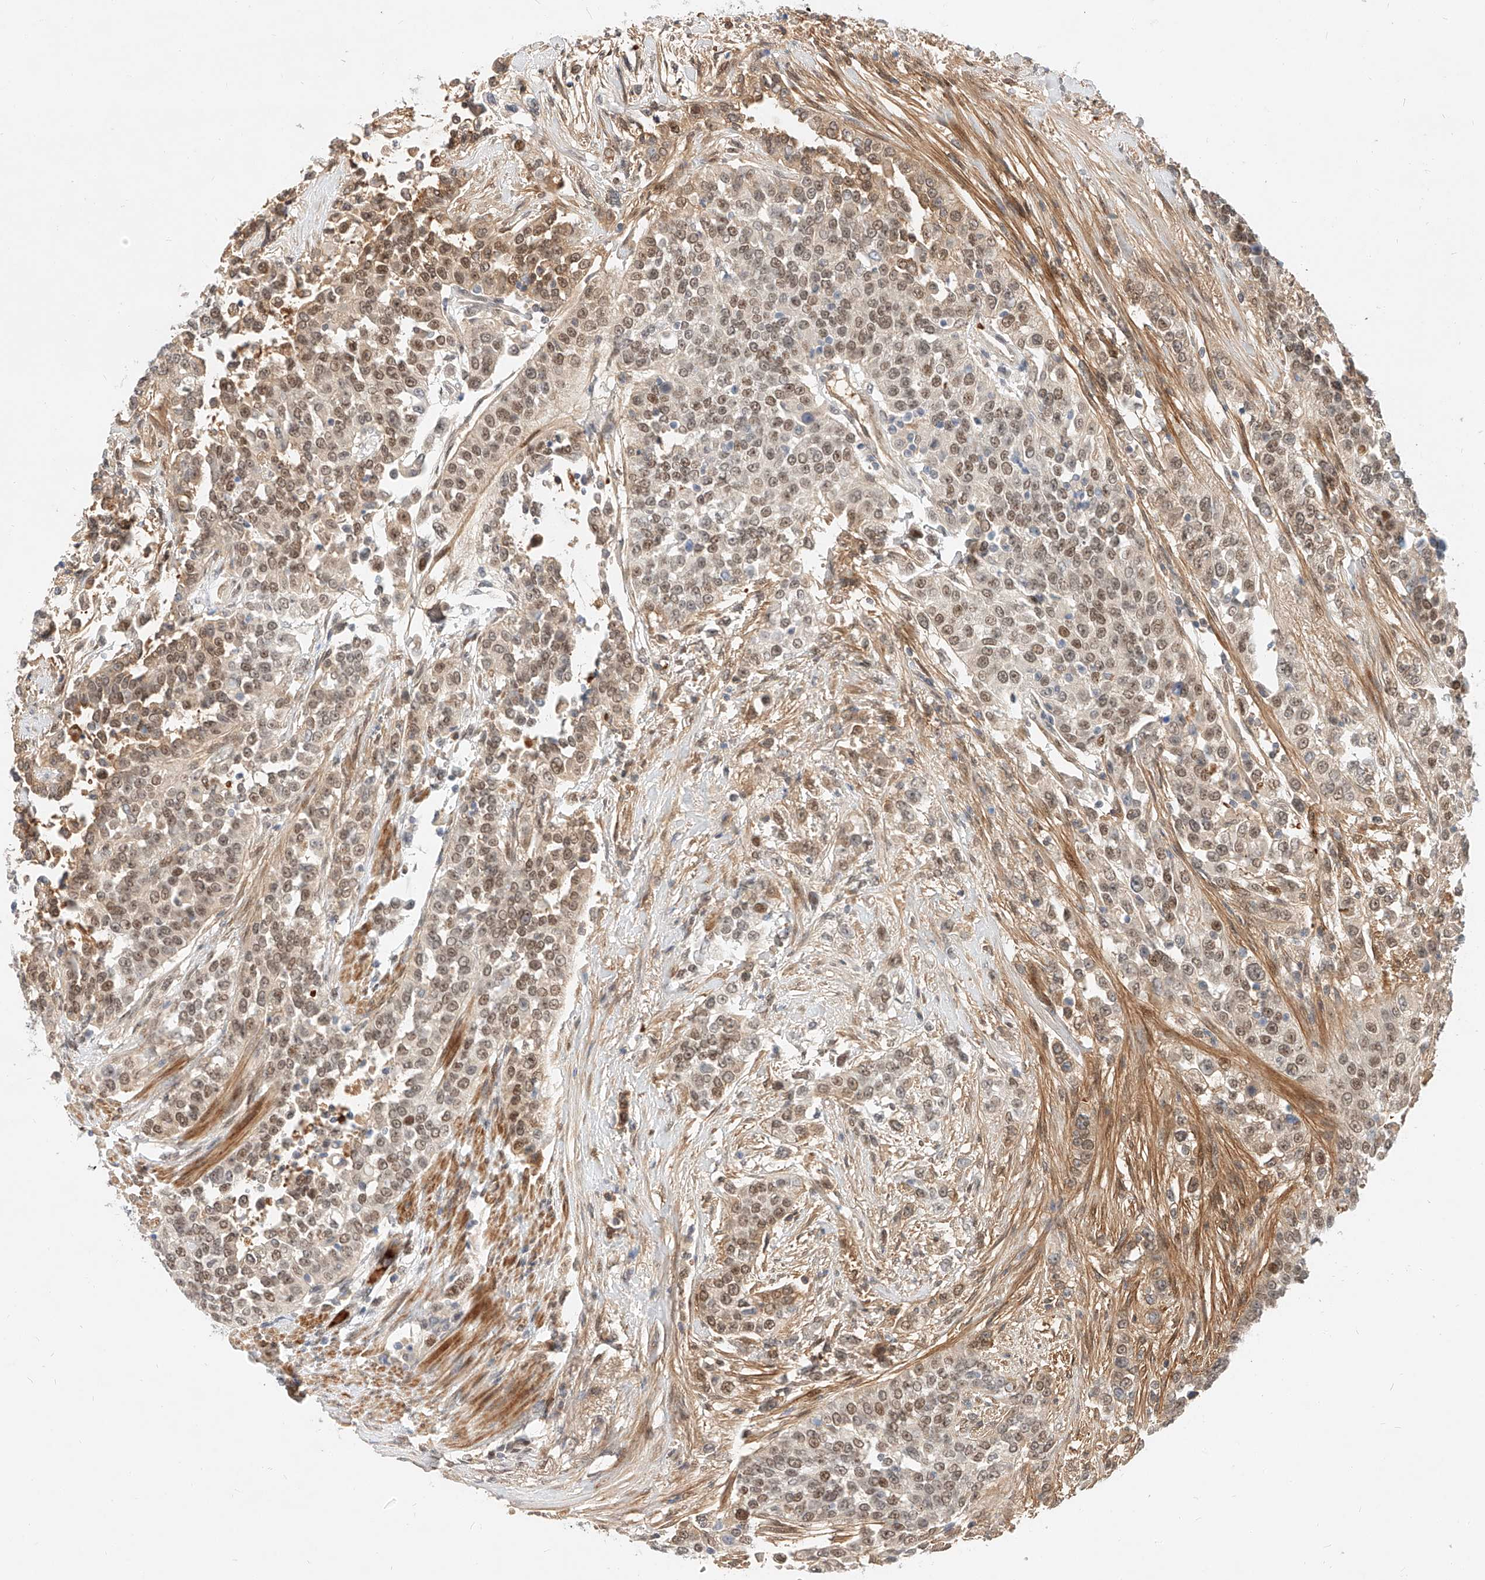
{"staining": {"intensity": "moderate", "quantity": ">75%", "location": "nuclear"}, "tissue": "urothelial cancer", "cell_type": "Tumor cells", "image_type": "cancer", "snomed": [{"axis": "morphology", "description": "Urothelial carcinoma, High grade"}, {"axis": "topography", "description": "Urinary bladder"}], "caption": "Brown immunohistochemical staining in urothelial cancer reveals moderate nuclear staining in approximately >75% of tumor cells.", "gene": "CBX8", "patient": {"sex": "female", "age": 80}}